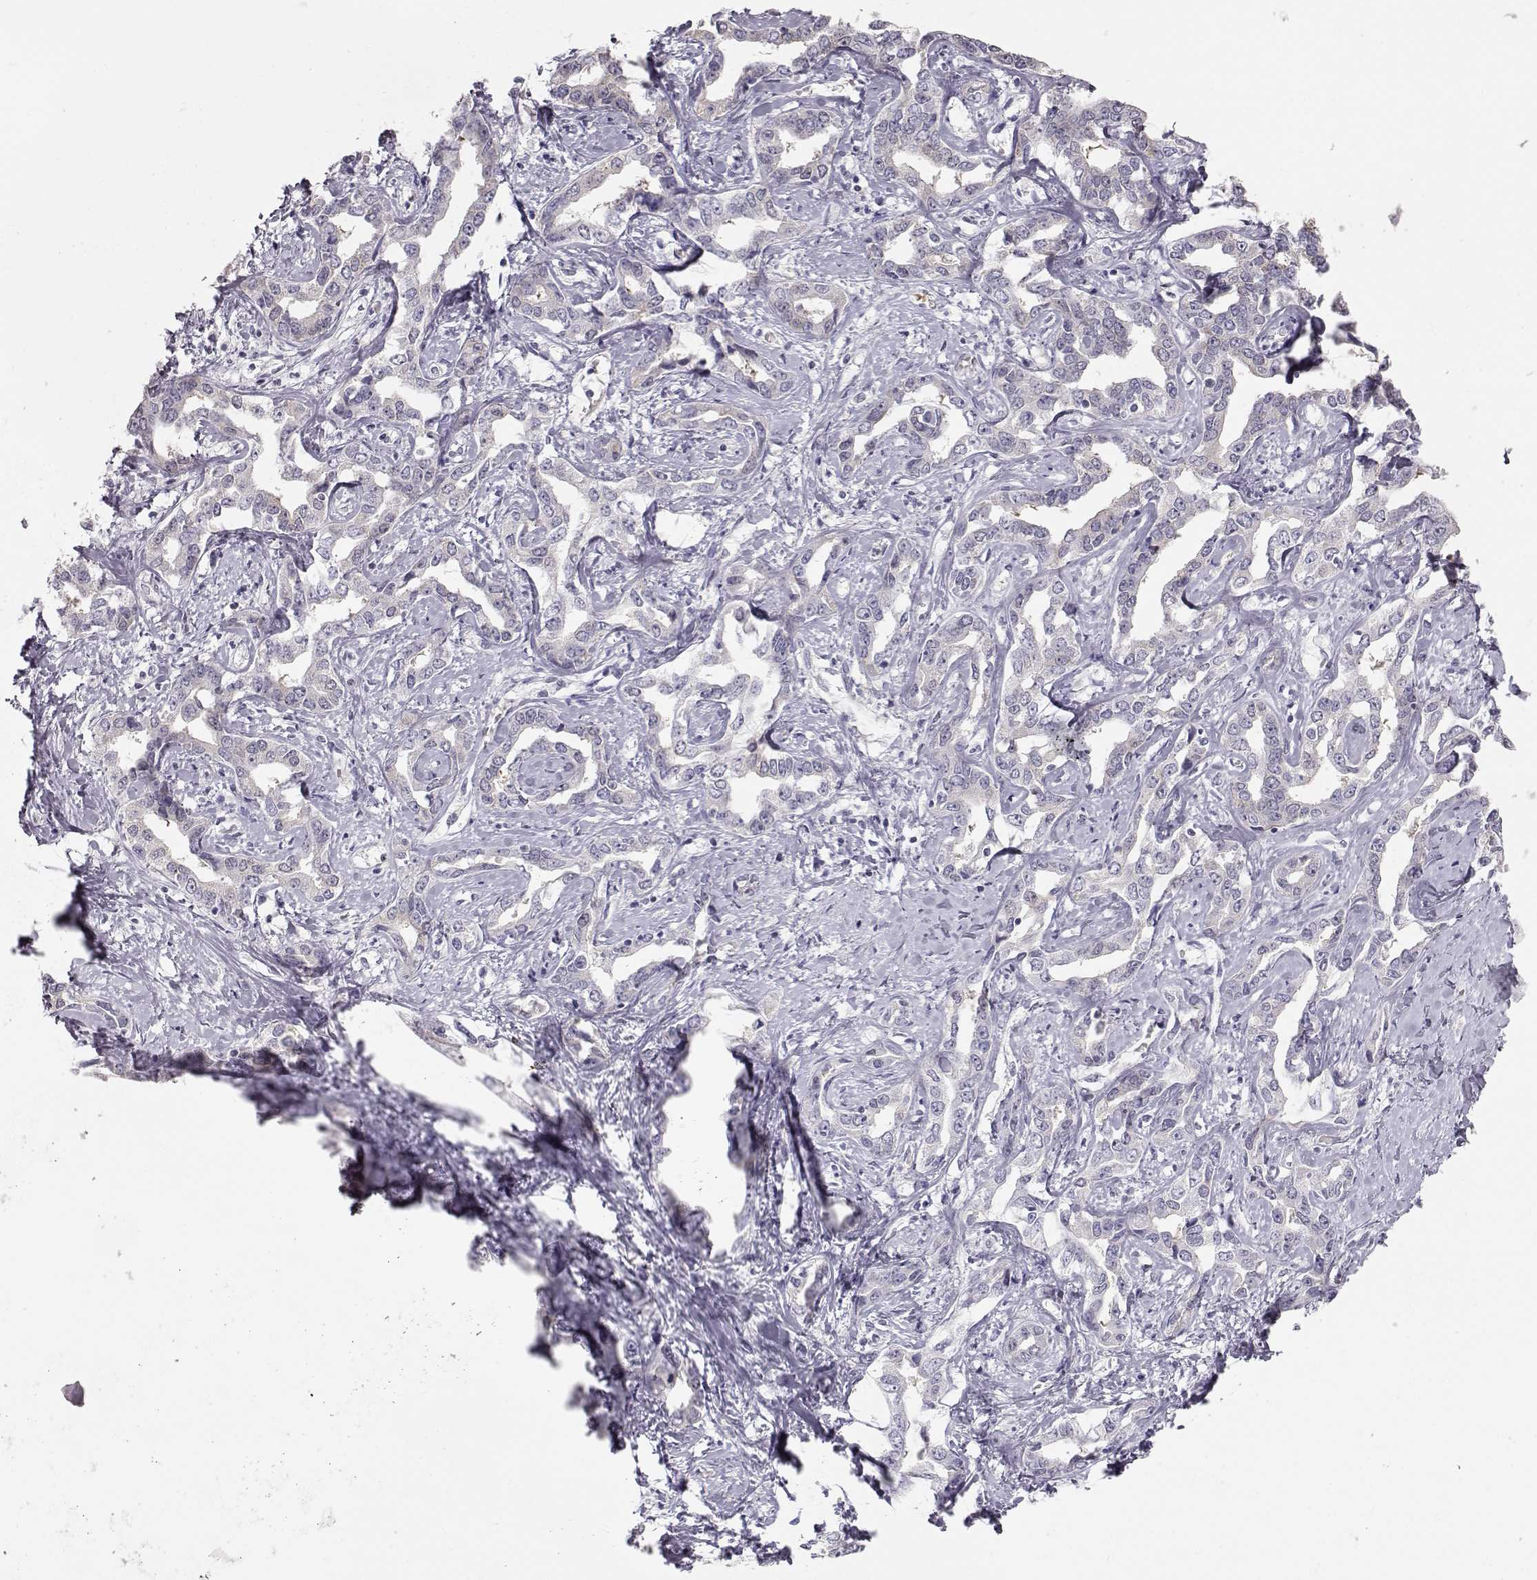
{"staining": {"intensity": "negative", "quantity": "none", "location": "none"}, "tissue": "liver cancer", "cell_type": "Tumor cells", "image_type": "cancer", "snomed": [{"axis": "morphology", "description": "Cholangiocarcinoma"}, {"axis": "topography", "description": "Liver"}], "caption": "This is an immunohistochemistry histopathology image of liver cholangiocarcinoma. There is no expression in tumor cells.", "gene": "FAM205A", "patient": {"sex": "male", "age": 59}}